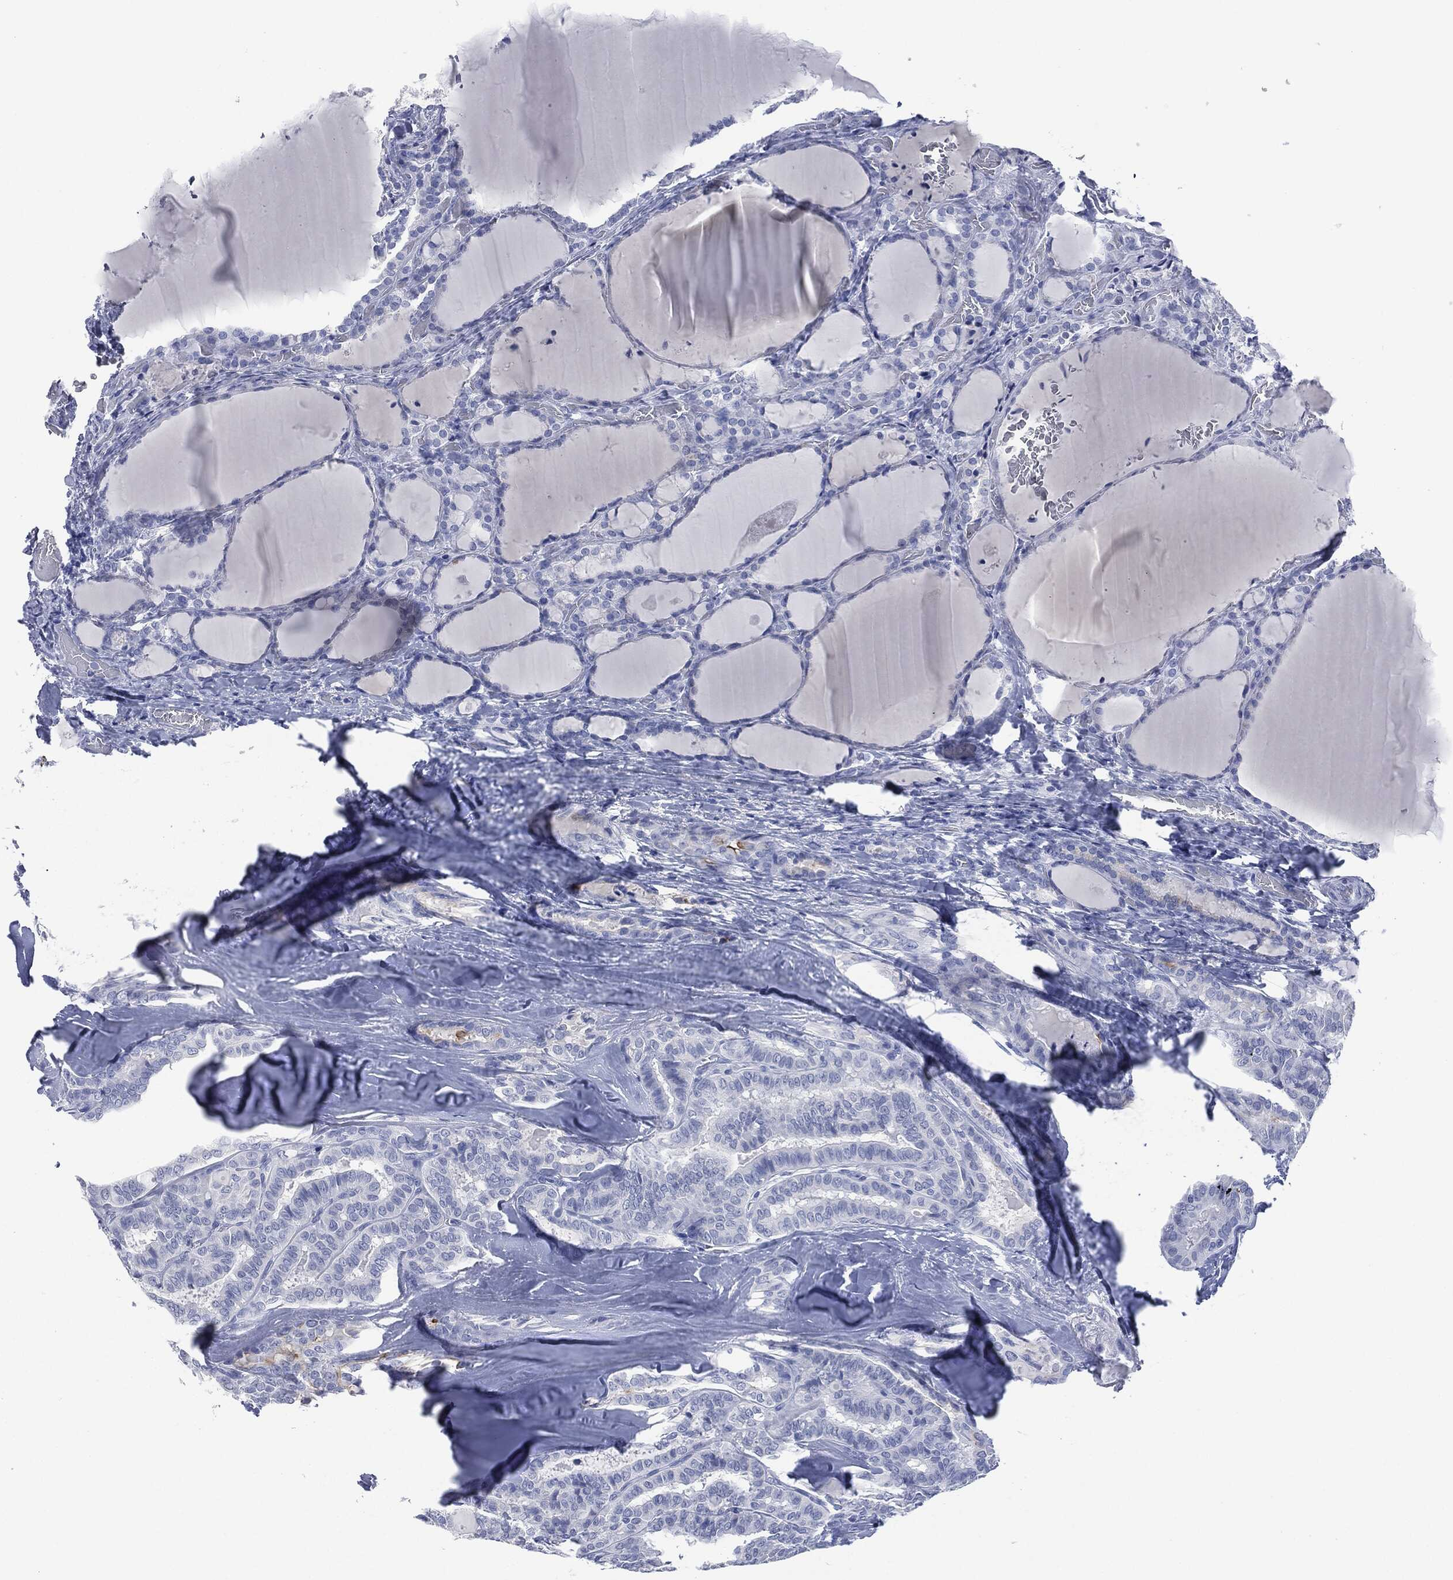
{"staining": {"intensity": "negative", "quantity": "none", "location": "none"}, "tissue": "thyroid cancer", "cell_type": "Tumor cells", "image_type": "cancer", "snomed": [{"axis": "morphology", "description": "Papillary adenocarcinoma, NOS"}, {"axis": "topography", "description": "Thyroid gland"}], "caption": "IHC micrograph of human thyroid papillary adenocarcinoma stained for a protein (brown), which exhibits no positivity in tumor cells. (Stains: DAB (3,3'-diaminobenzidine) immunohistochemistry with hematoxylin counter stain, Microscopy: brightfield microscopy at high magnification).", "gene": "MUC16", "patient": {"sex": "female", "age": 39}}